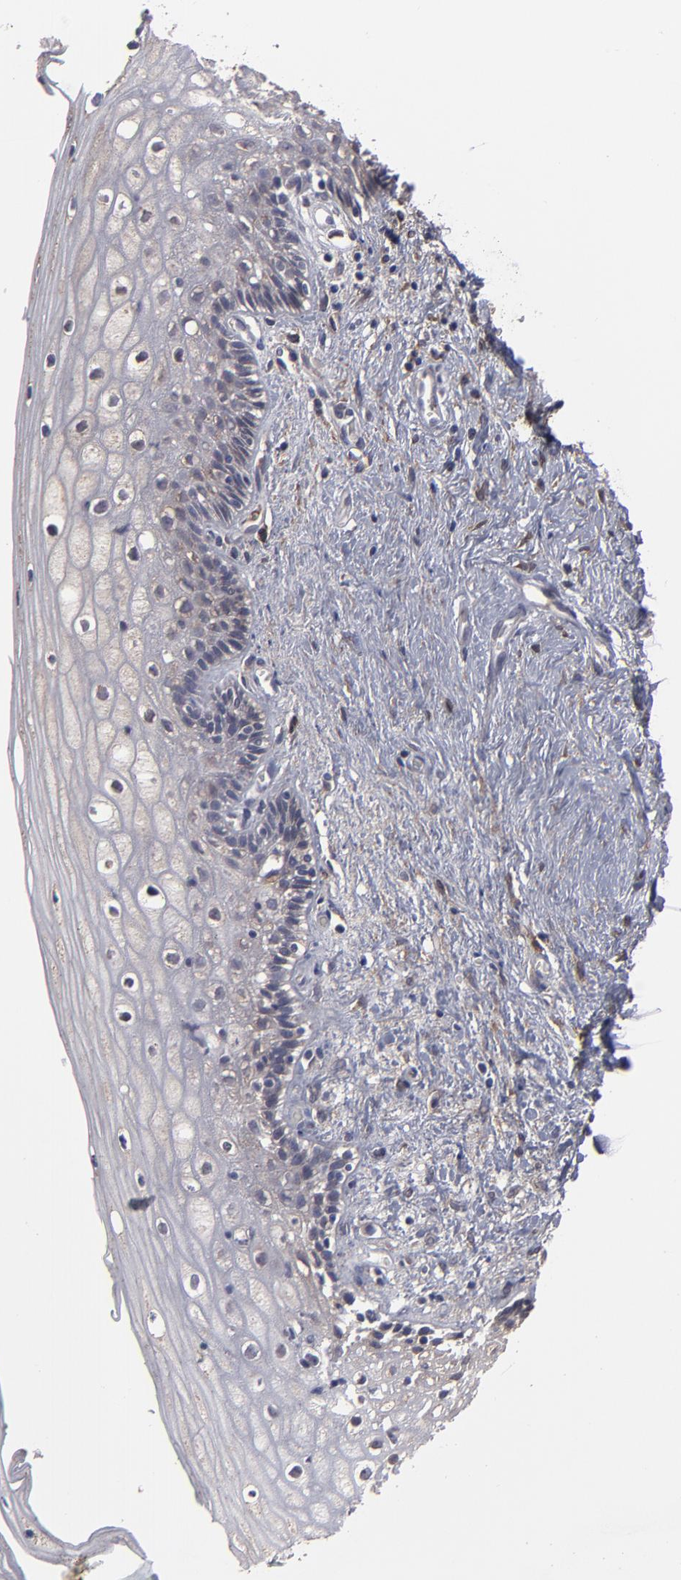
{"staining": {"intensity": "weak", "quantity": "<25%", "location": "cytoplasmic/membranous"}, "tissue": "vagina", "cell_type": "Squamous epithelial cells", "image_type": "normal", "snomed": [{"axis": "morphology", "description": "Normal tissue, NOS"}, {"axis": "topography", "description": "Vagina"}], "caption": "A high-resolution histopathology image shows immunohistochemistry (IHC) staining of unremarkable vagina, which demonstrates no significant staining in squamous epithelial cells. Brightfield microscopy of immunohistochemistry stained with DAB (brown) and hematoxylin (blue), captured at high magnification.", "gene": "ITGB5", "patient": {"sex": "female", "age": 46}}